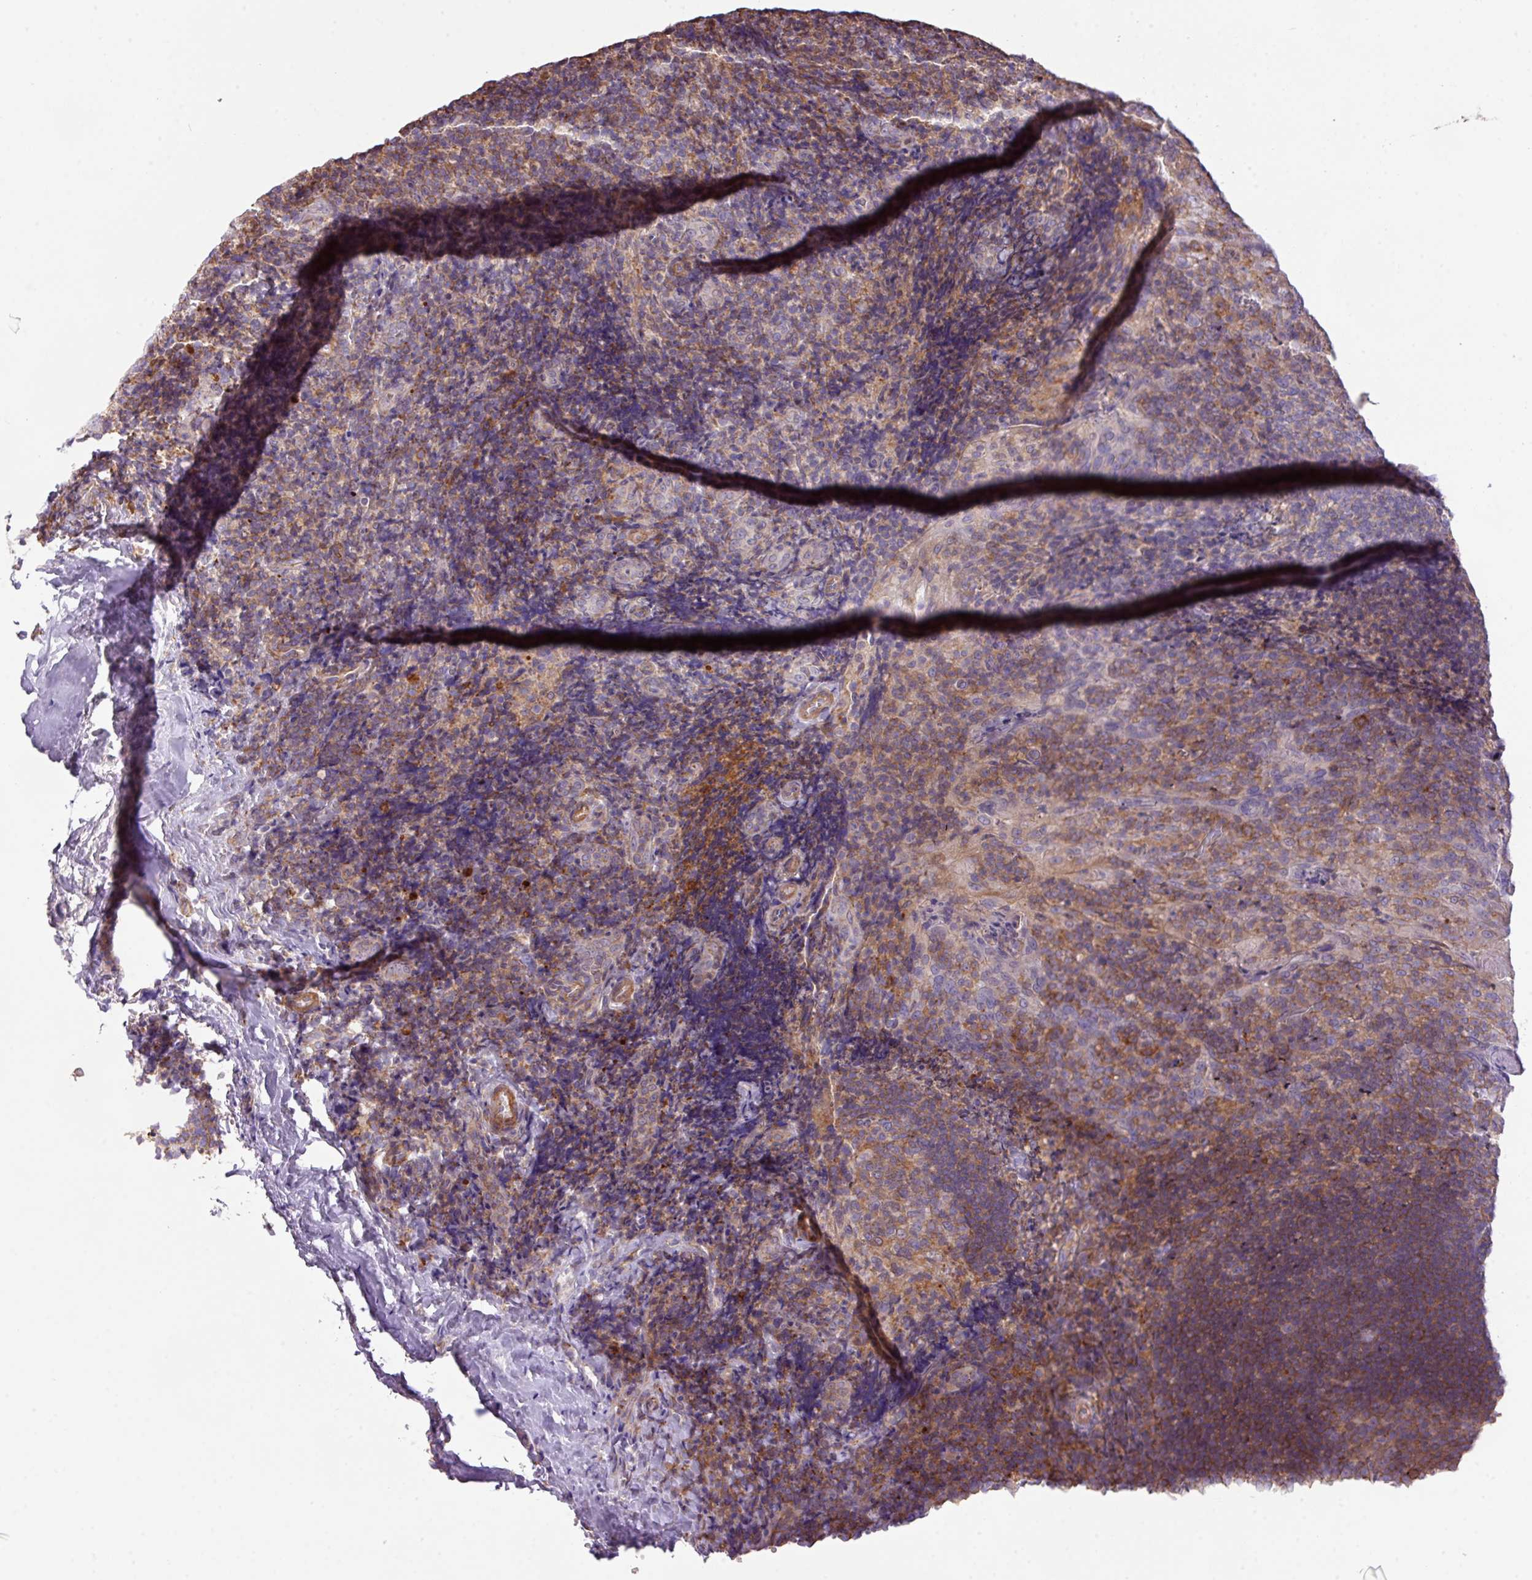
{"staining": {"intensity": "moderate", "quantity": "<25%", "location": "cytoplasmic/membranous"}, "tissue": "tonsil", "cell_type": "Germinal center cells", "image_type": "normal", "snomed": [{"axis": "morphology", "description": "Normal tissue, NOS"}, {"axis": "topography", "description": "Tonsil"}], "caption": "Approximately <25% of germinal center cells in benign tonsil display moderate cytoplasmic/membranous protein positivity as visualized by brown immunohistochemical staining.", "gene": "LRRC41", "patient": {"sex": "male", "age": 17}}